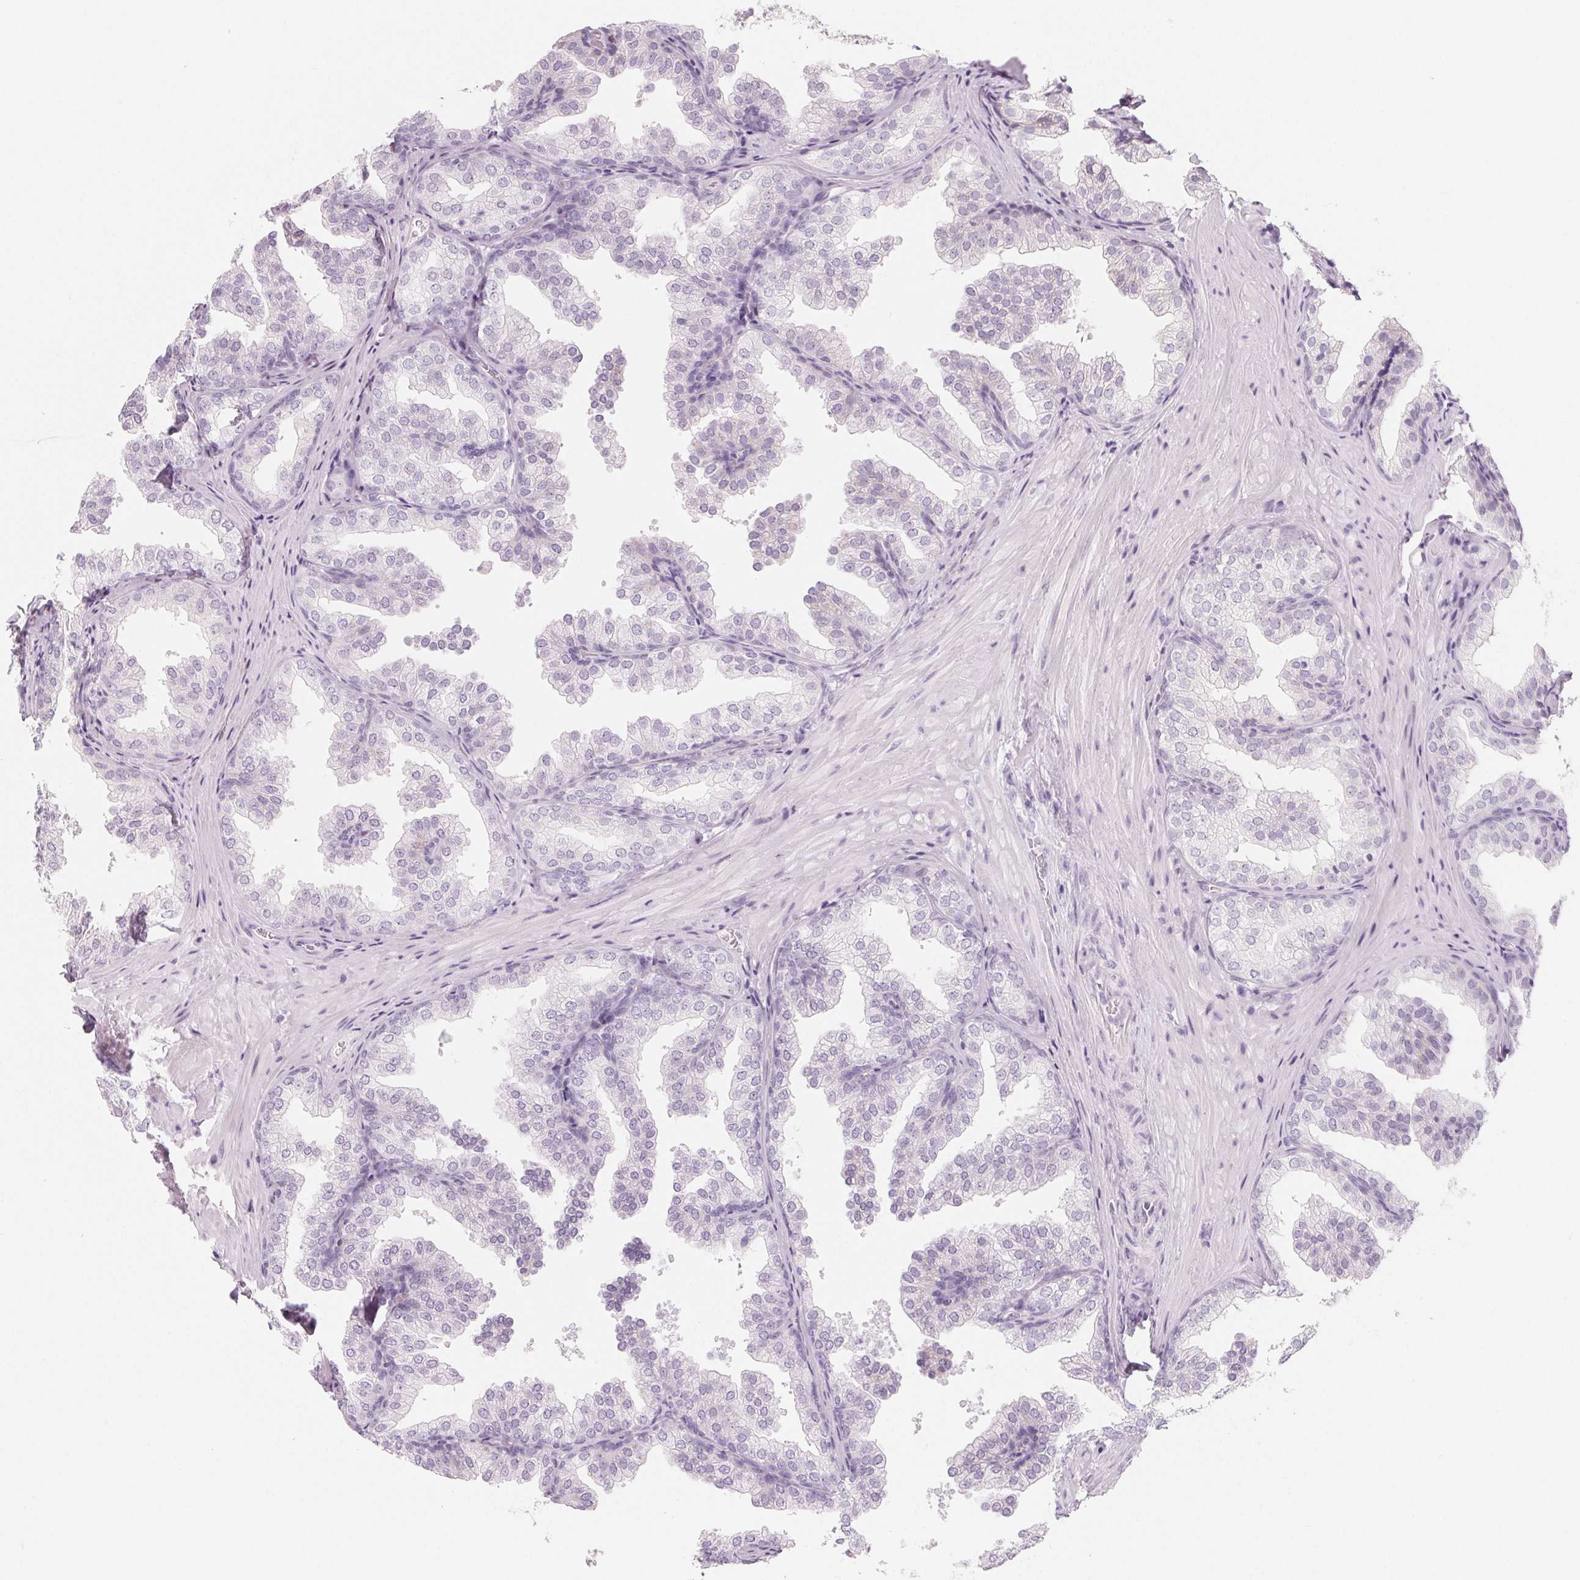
{"staining": {"intensity": "negative", "quantity": "none", "location": "none"}, "tissue": "prostate", "cell_type": "Glandular cells", "image_type": "normal", "snomed": [{"axis": "morphology", "description": "Normal tissue, NOS"}, {"axis": "topography", "description": "Prostate"}], "caption": "DAB immunohistochemical staining of unremarkable prostate displays no significant staining in glandular cells. The staining is performed using DAB brown chromogen with nuclei counter-stained in using hematoxylin.", "gene": "SH3GL2", "patient": {"sex": "male", "age": 37}}